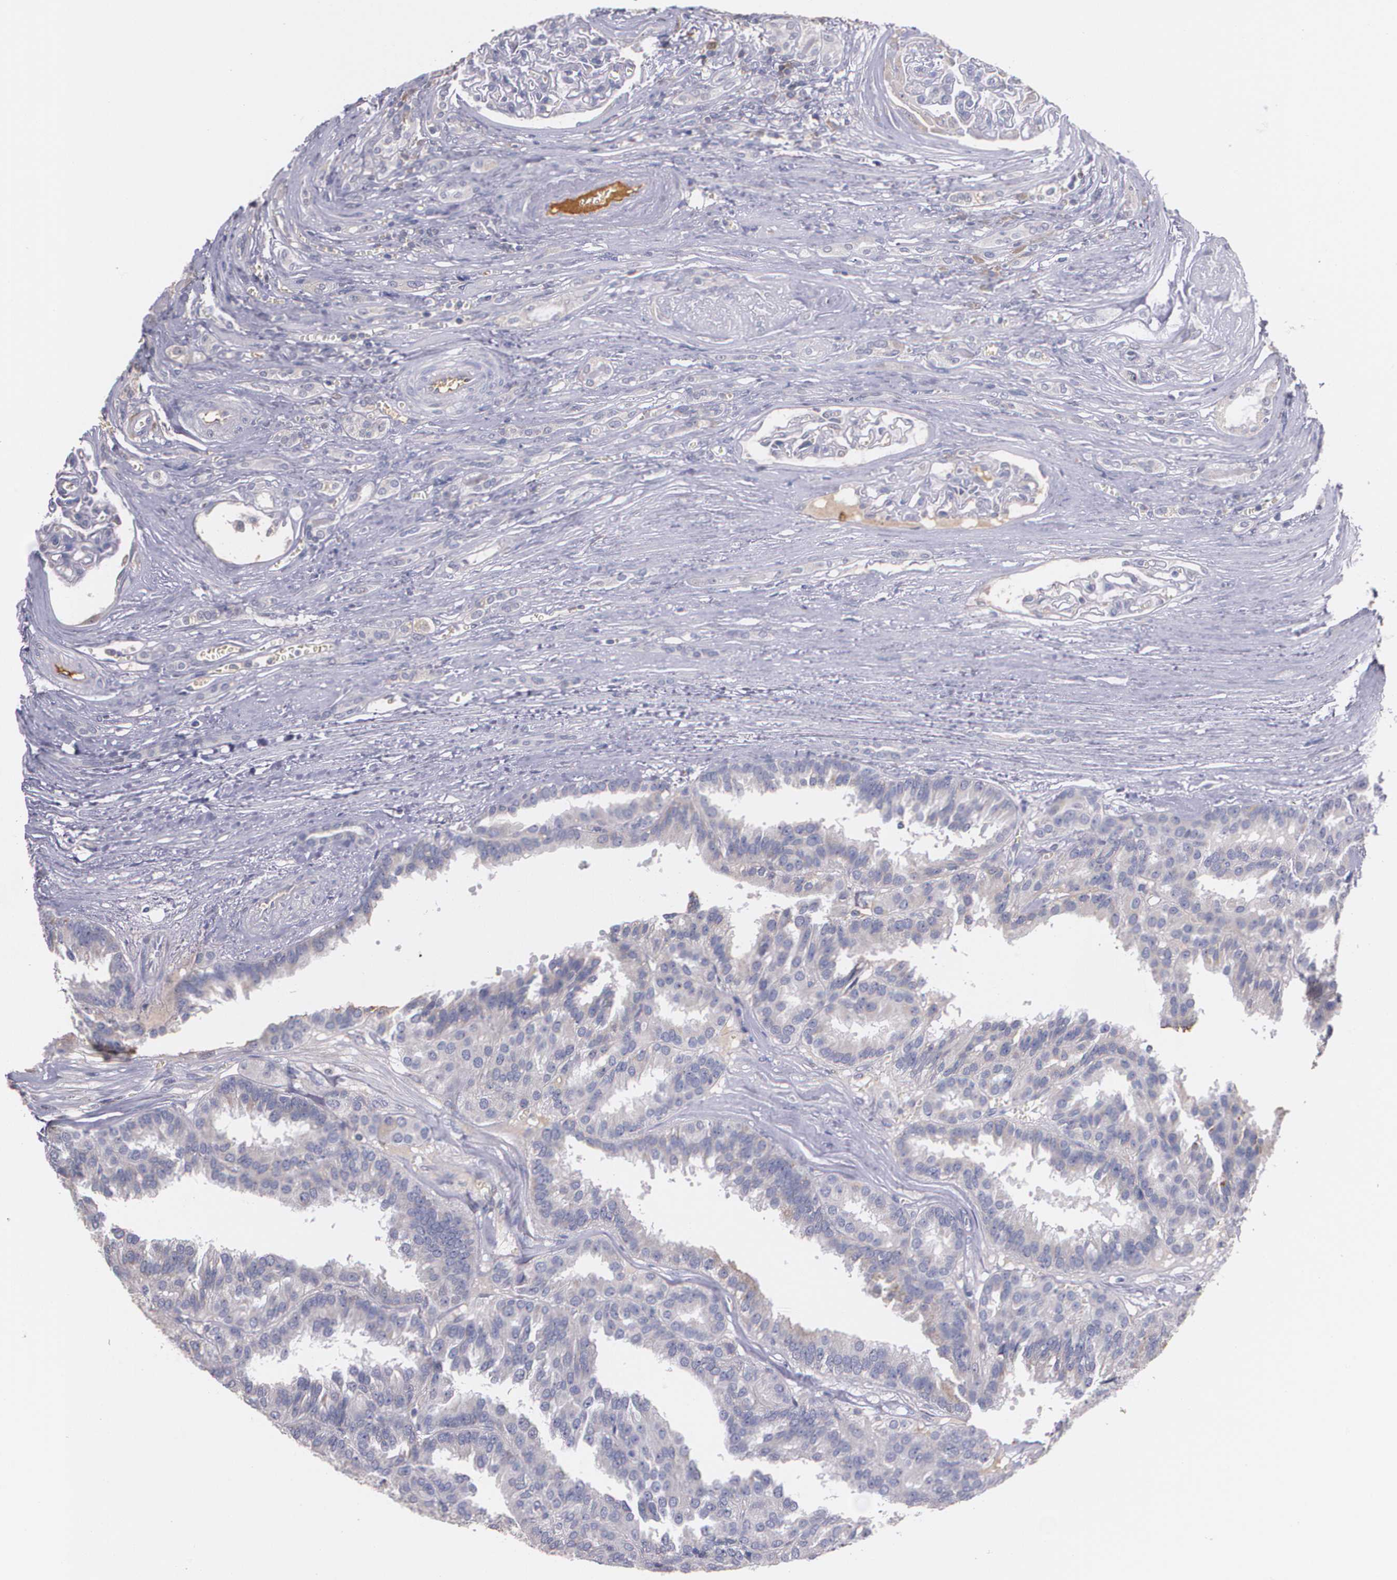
{"staining": {"intensity": "weak", "quantity": "25%-75%", "location": "cytoplasmic/membranous"}, "tissue": "renal cancer", "cell_type": "Tumor cells", "image_type": "cancer", "snomed": [{"axis": "morphology", "description": "Adenocarcinoma, NOS"}, {"axis": "topography", "description": "Kidney"}], "caption": "The micrograph exhibits staining of renal adenocarcinoma, revealing weak cytoplasmic/membranous protein expression (brown color) within tumor cells.", "gene": "AMBP", "patient": {"sex": "male", "age": 46}}